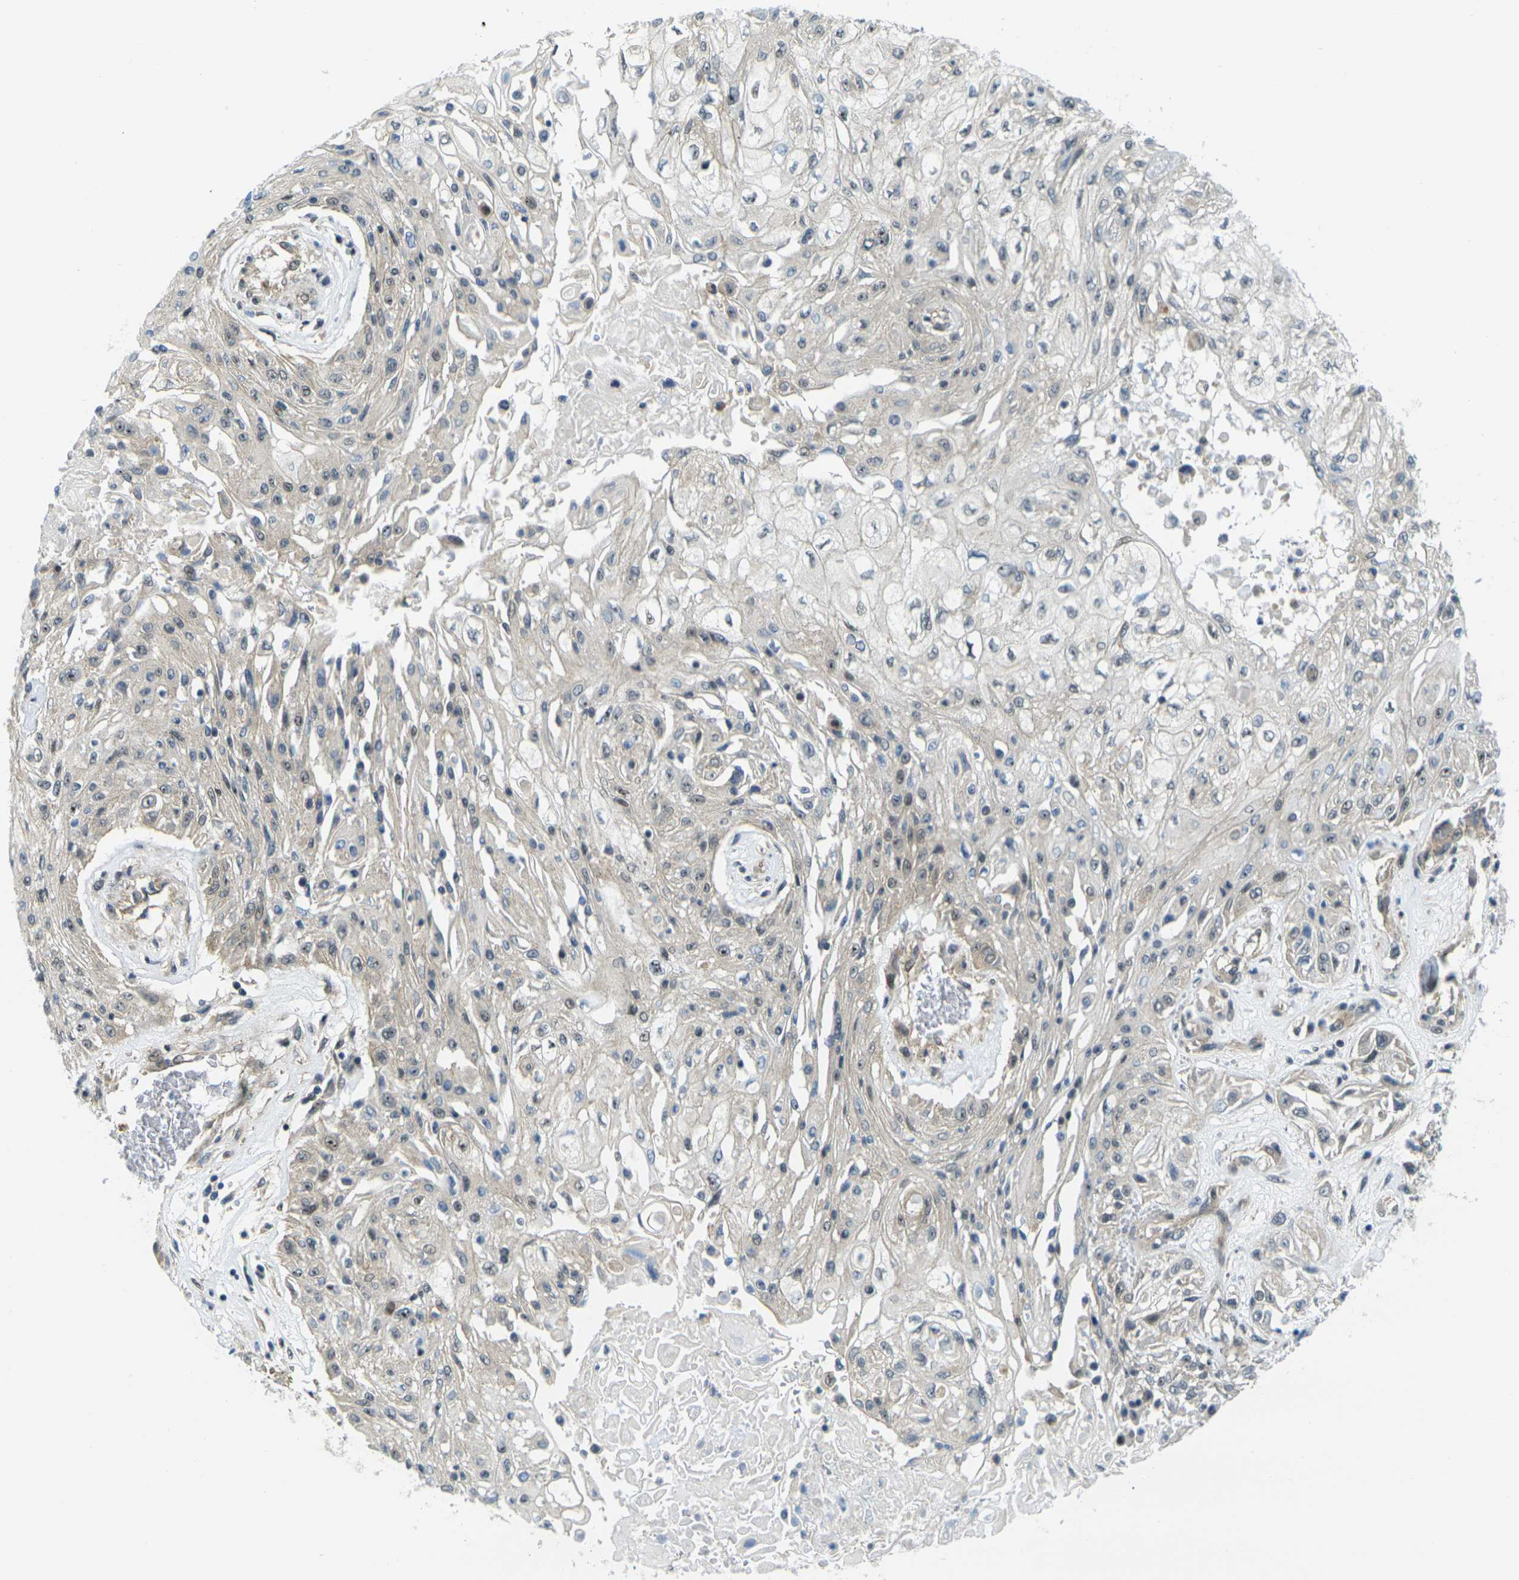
{"staining": {"intensity": "moderate", "quantity": "25%-75%", "location": "cytoplasmic/membranous"}, "tissue": "skin cancer", "cell_type": "Tumor cells", "image_type": "cancer", "snomed": [{"axis": "morphology", "description": "Squamous cell carcinoma, NOS"}, {"axis": "topography", "description": "Skin"}], "caption": "Moderate cytoplasmic/membranous positivity for a protein is identified in about 25%-75% of tumor cells of skin cancer using immunohistochemistry.", "gene": "KCTD10", "patient": {"sex": "male", "age": 75}}